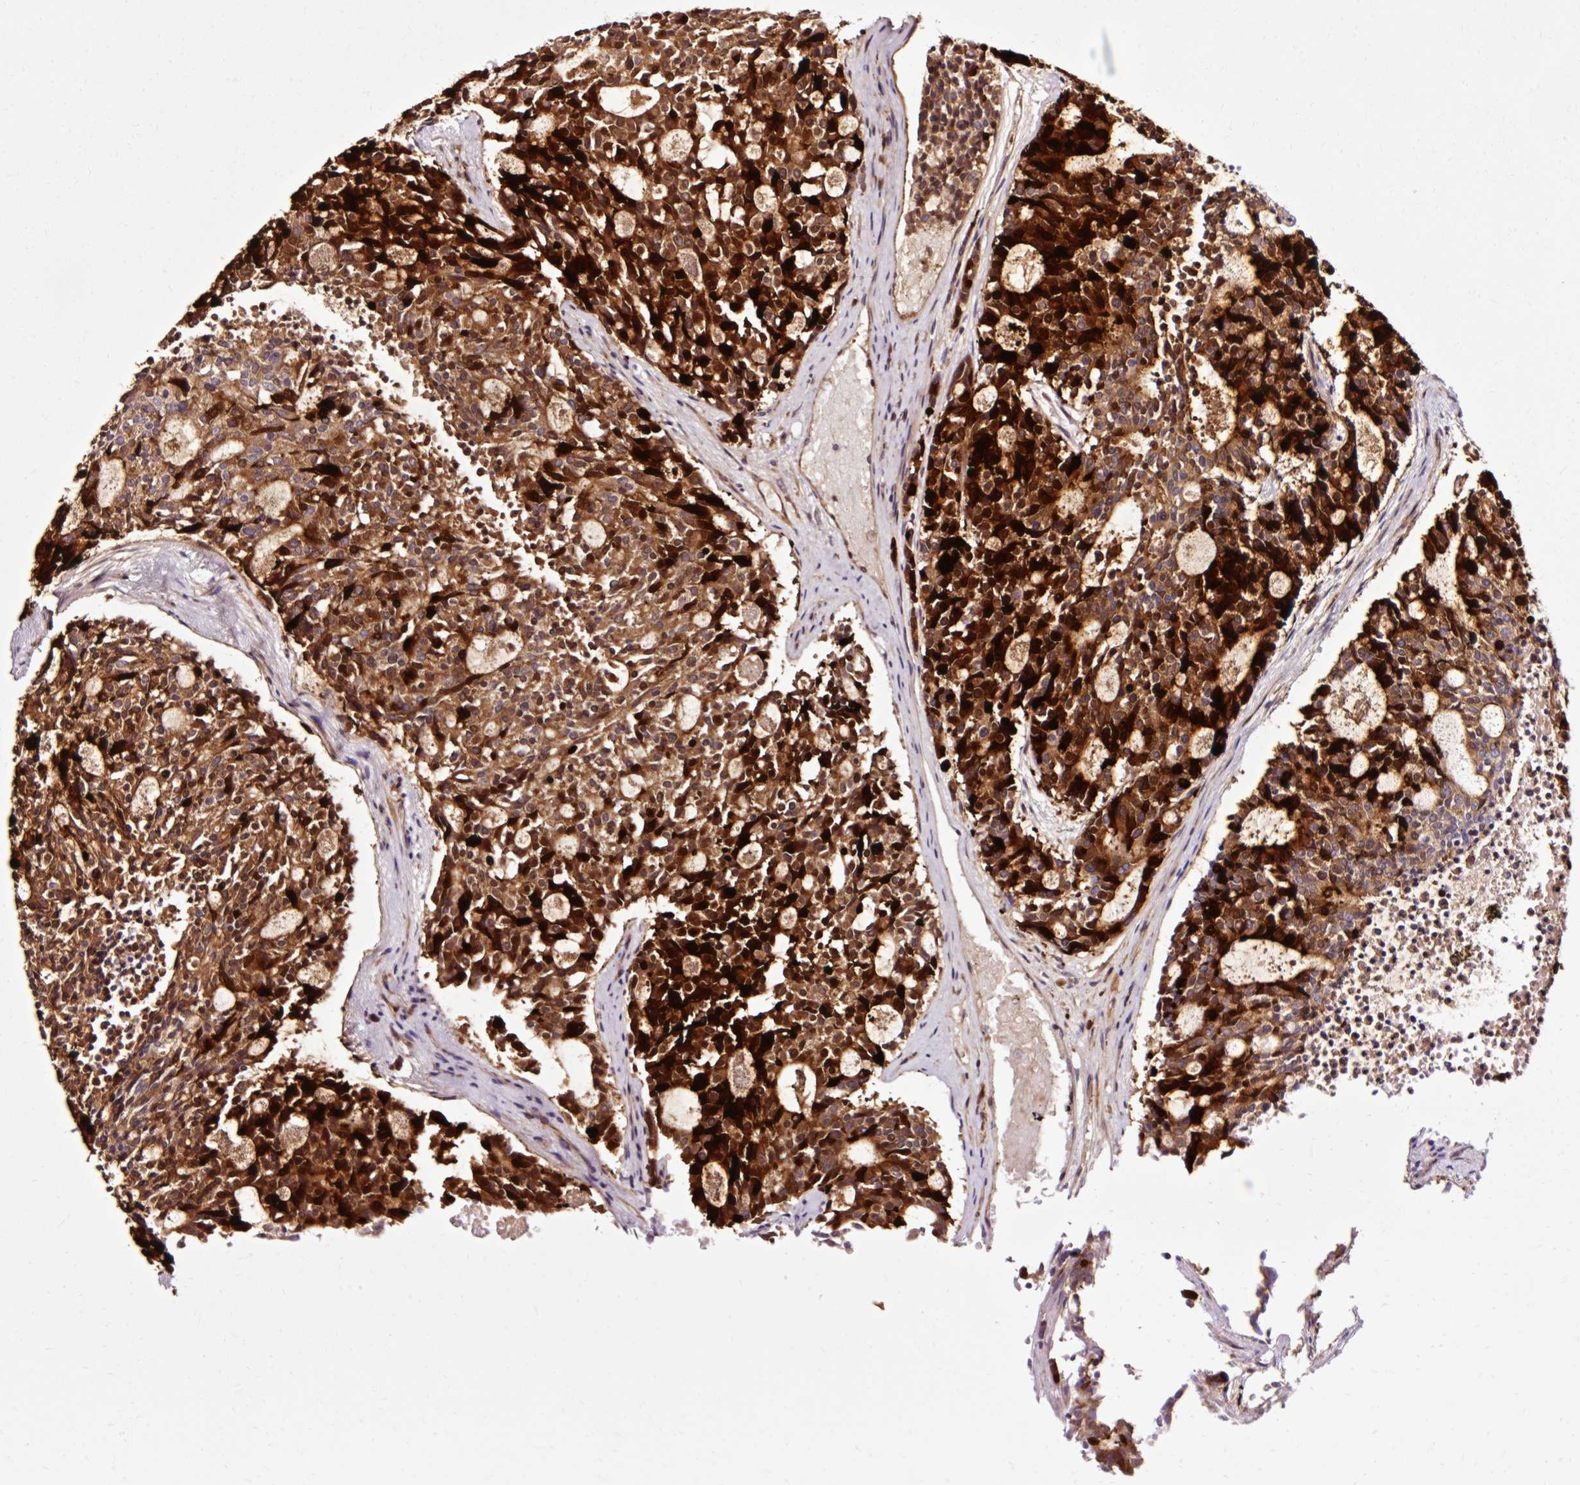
{"staining": {"intensity": "strong", "quantity": "25%-75%", "location": "cytoplasmic/membranous,nuclear"}, "tissue": "carcinoid", "cell_type": "Tumor cells", "image_type": "cancer", "snomed": [{"axis": "morphology", "description": "Carcinoid, malignant, NOS"}, {"axis": "topography", "description": "Pancreas"}], "caption": "The immunohistochemical stain labels strong cytoplasmic/membranous and nuclear expression in tumor cells of carcinoid tissue.", "gene": "NAPA", "patient": {"sex": "female", "age": 54}}